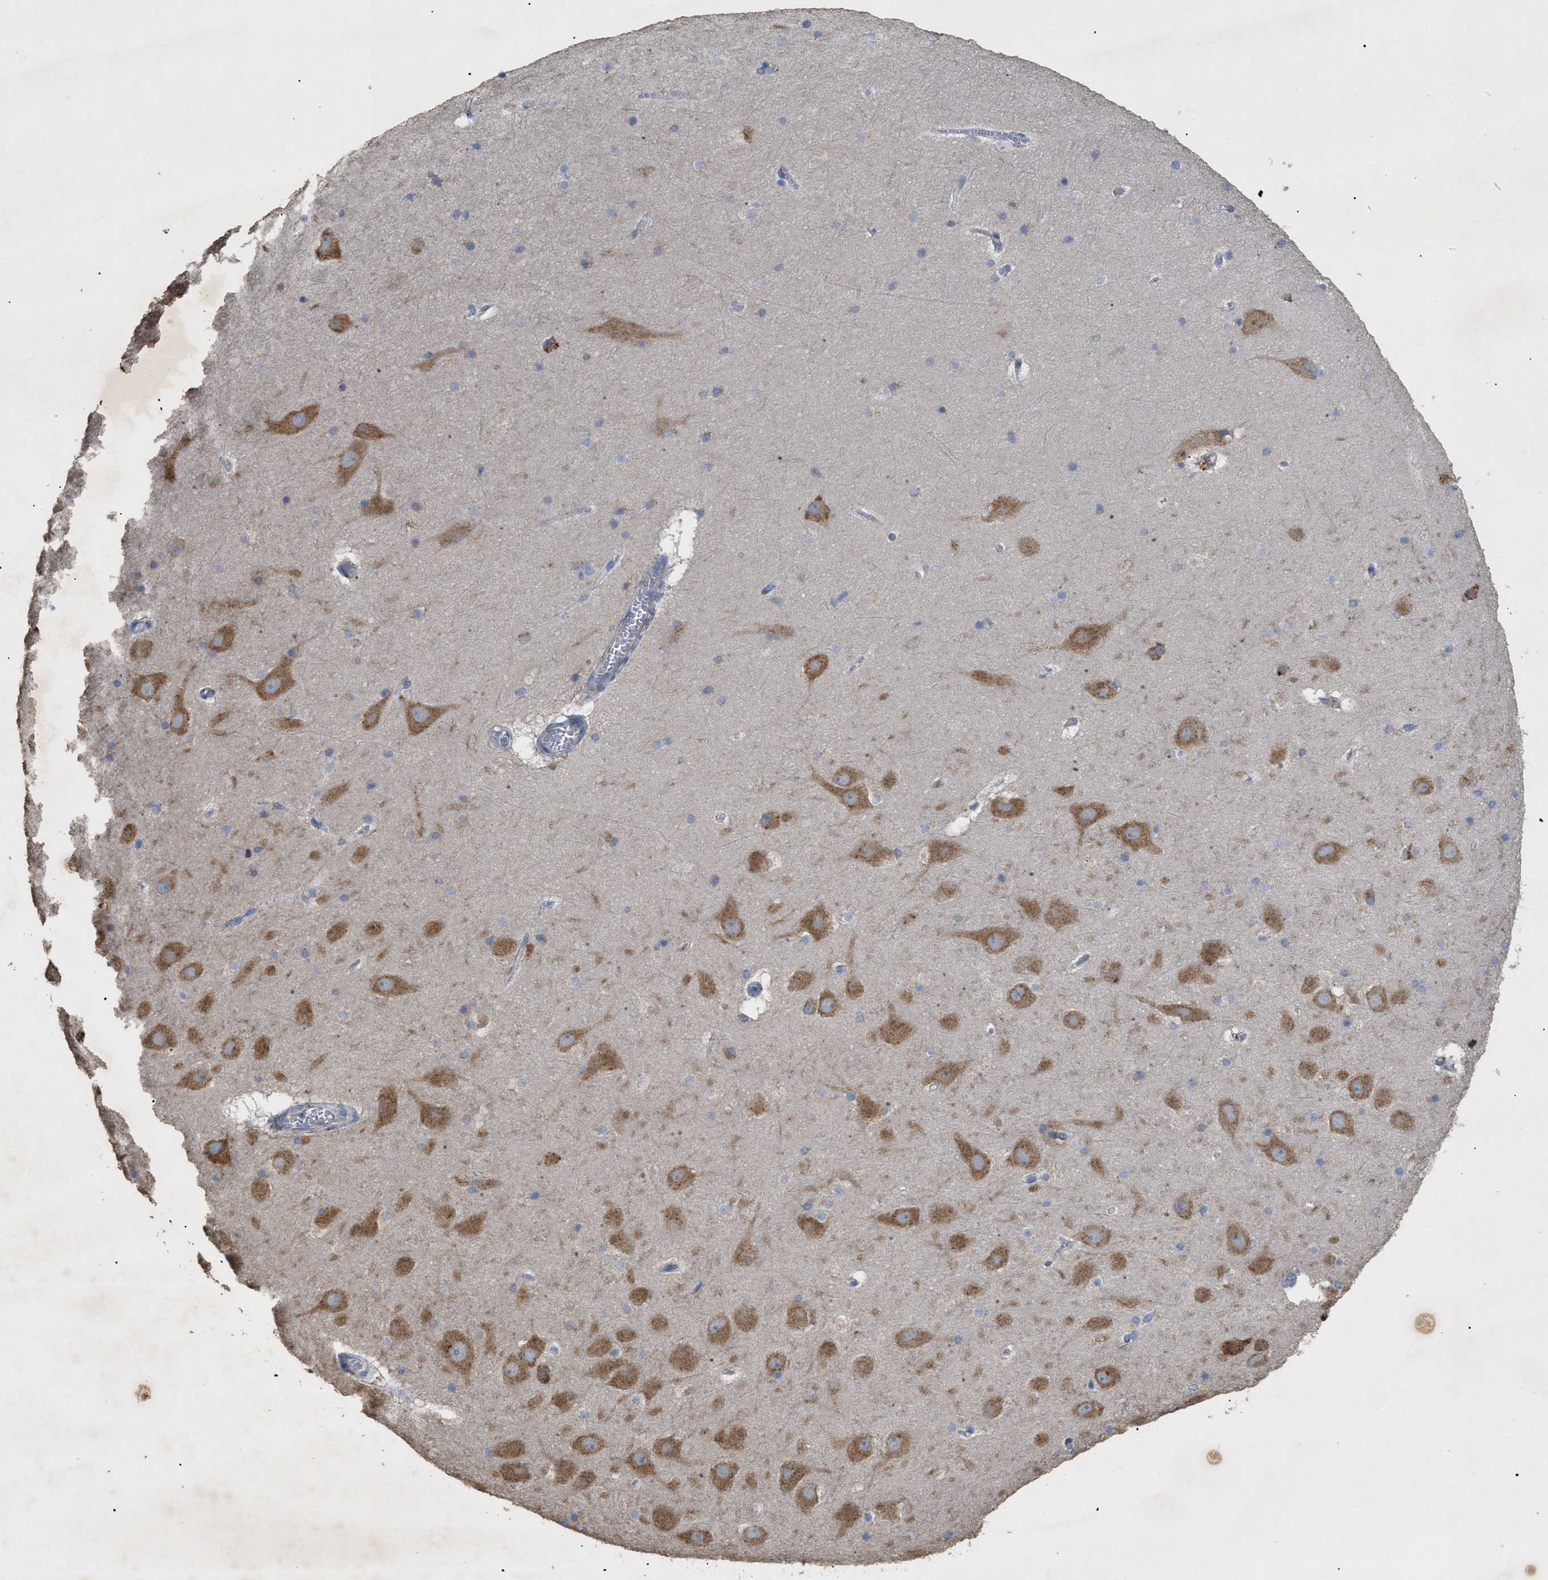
{"staining": {"intensity": "moderate", "quantity": "<25%", "location": "cytoplasmic/membranous"}, "tissue": "hippocampus", "cell_type": "Glial cells", "image_type": "normal", "snomed": [{"axis": "morphology", "description": "Normal tissue, NOS"}, {"axis": "topography", "description": "Hippocampus"}], "caption": "Immunohistochemical staining of benign hippocampus displays <25% levels of moderate cytoplasmic/membranous protein positivity in approximately <25% of glial cells. The protein is stained brown, and the nuclei are stained in blue (DAB (3,3'-diaminobenzidine) IHC with brightfield microscopy, high magnification).", "gene": "SLC50A1", "patient": {"sex": "male", "age": 45}}